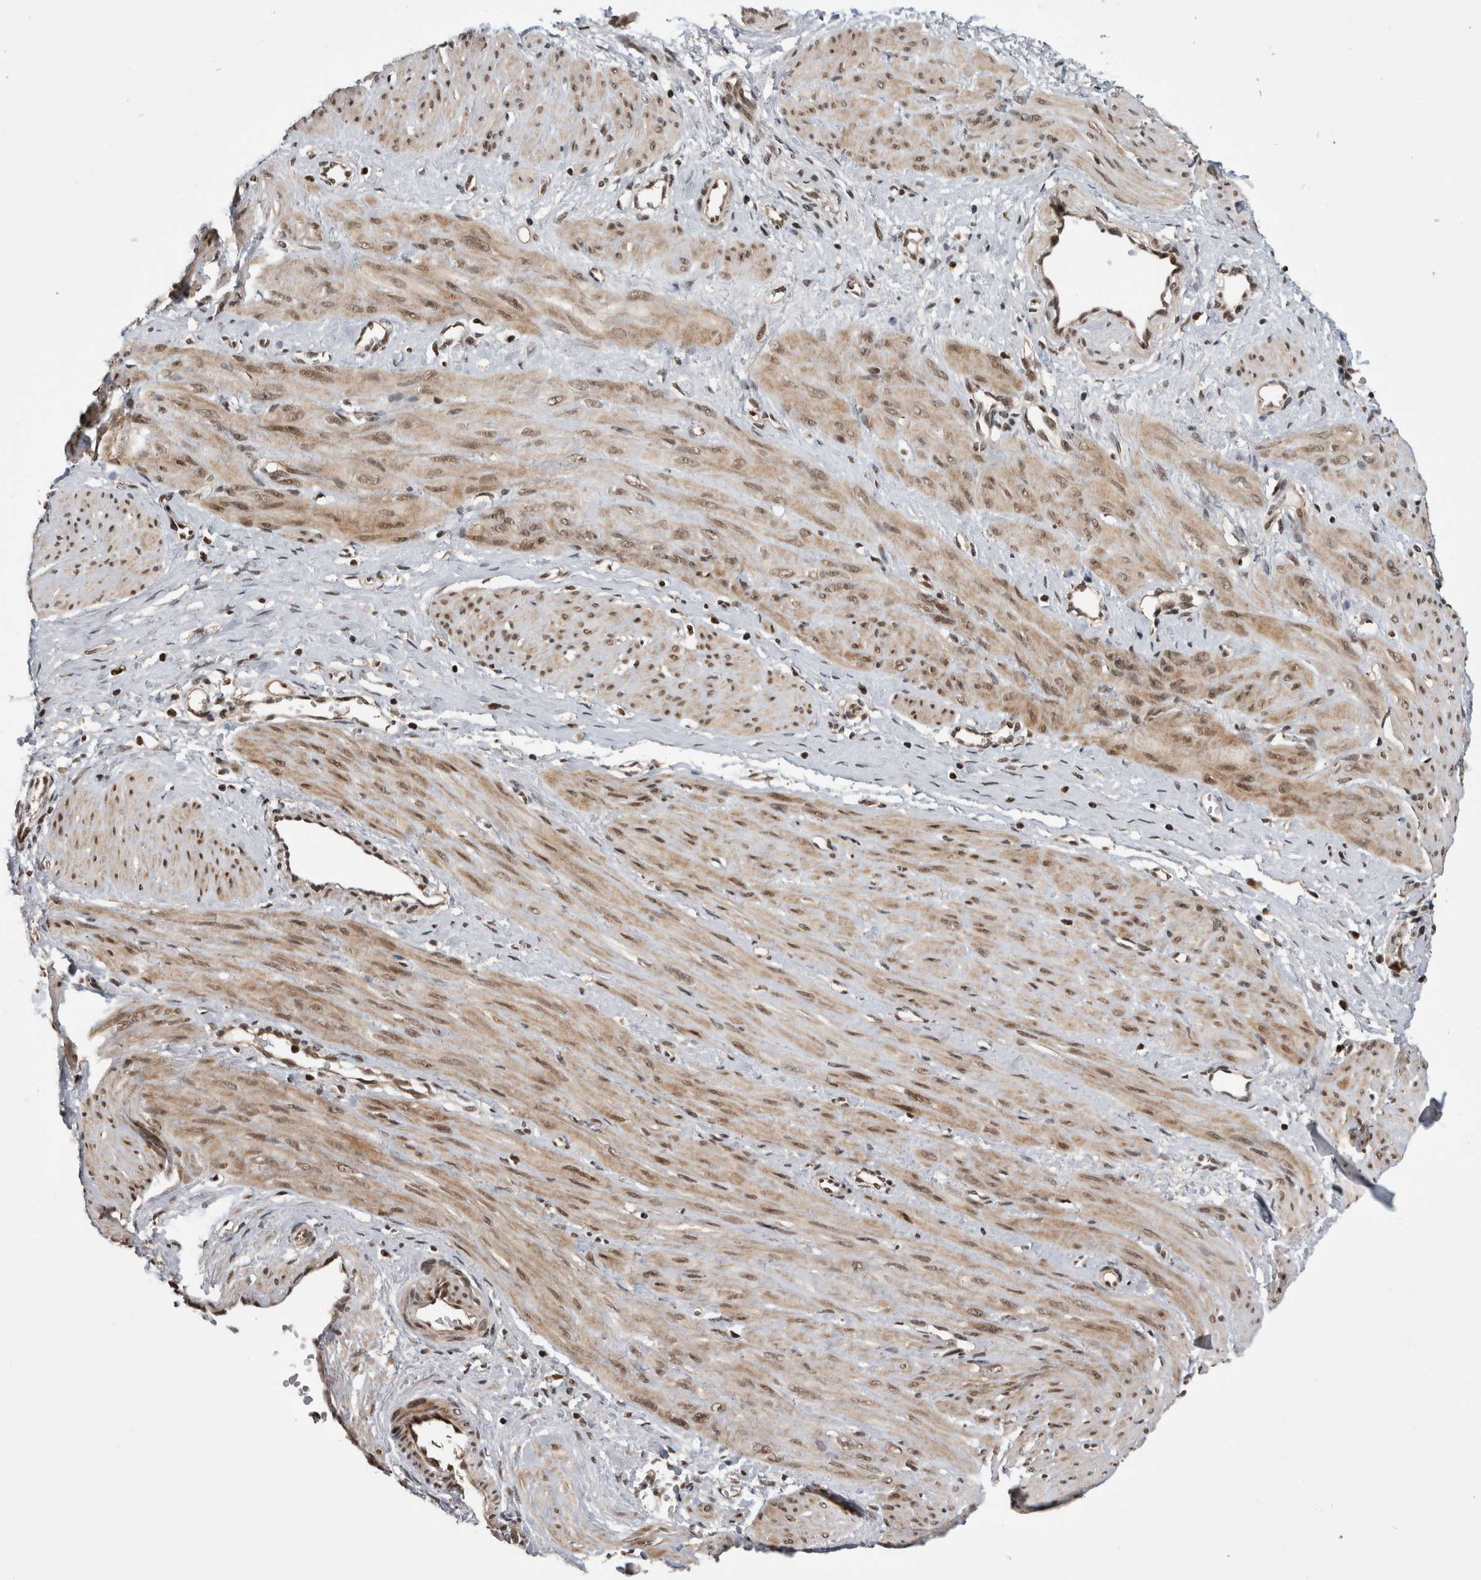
{"staining": {"intensity": "moderate", "quantity": ">75%", "location": "cytoplasmic/membranous,nuclear"}, "tissue": "smooth muscle", "cell_type": "Smooth muscle cells", "image_type": "normal", "snomed": [{"axis": "morphology", "description": "Normal tissue, NOS"}, {"axis": "topography", "description": "Endometrium"}], "caption": "This micrograph demonstrates immunohistochemistry (IHC) staining of benign smooth muscle, with medium moderate cytoplasmic/membranous,nuclear staining in about >75% of smooth muscle cells.", "gene": "CPSF2", "patient": {"sex": "female", "age": 33}}